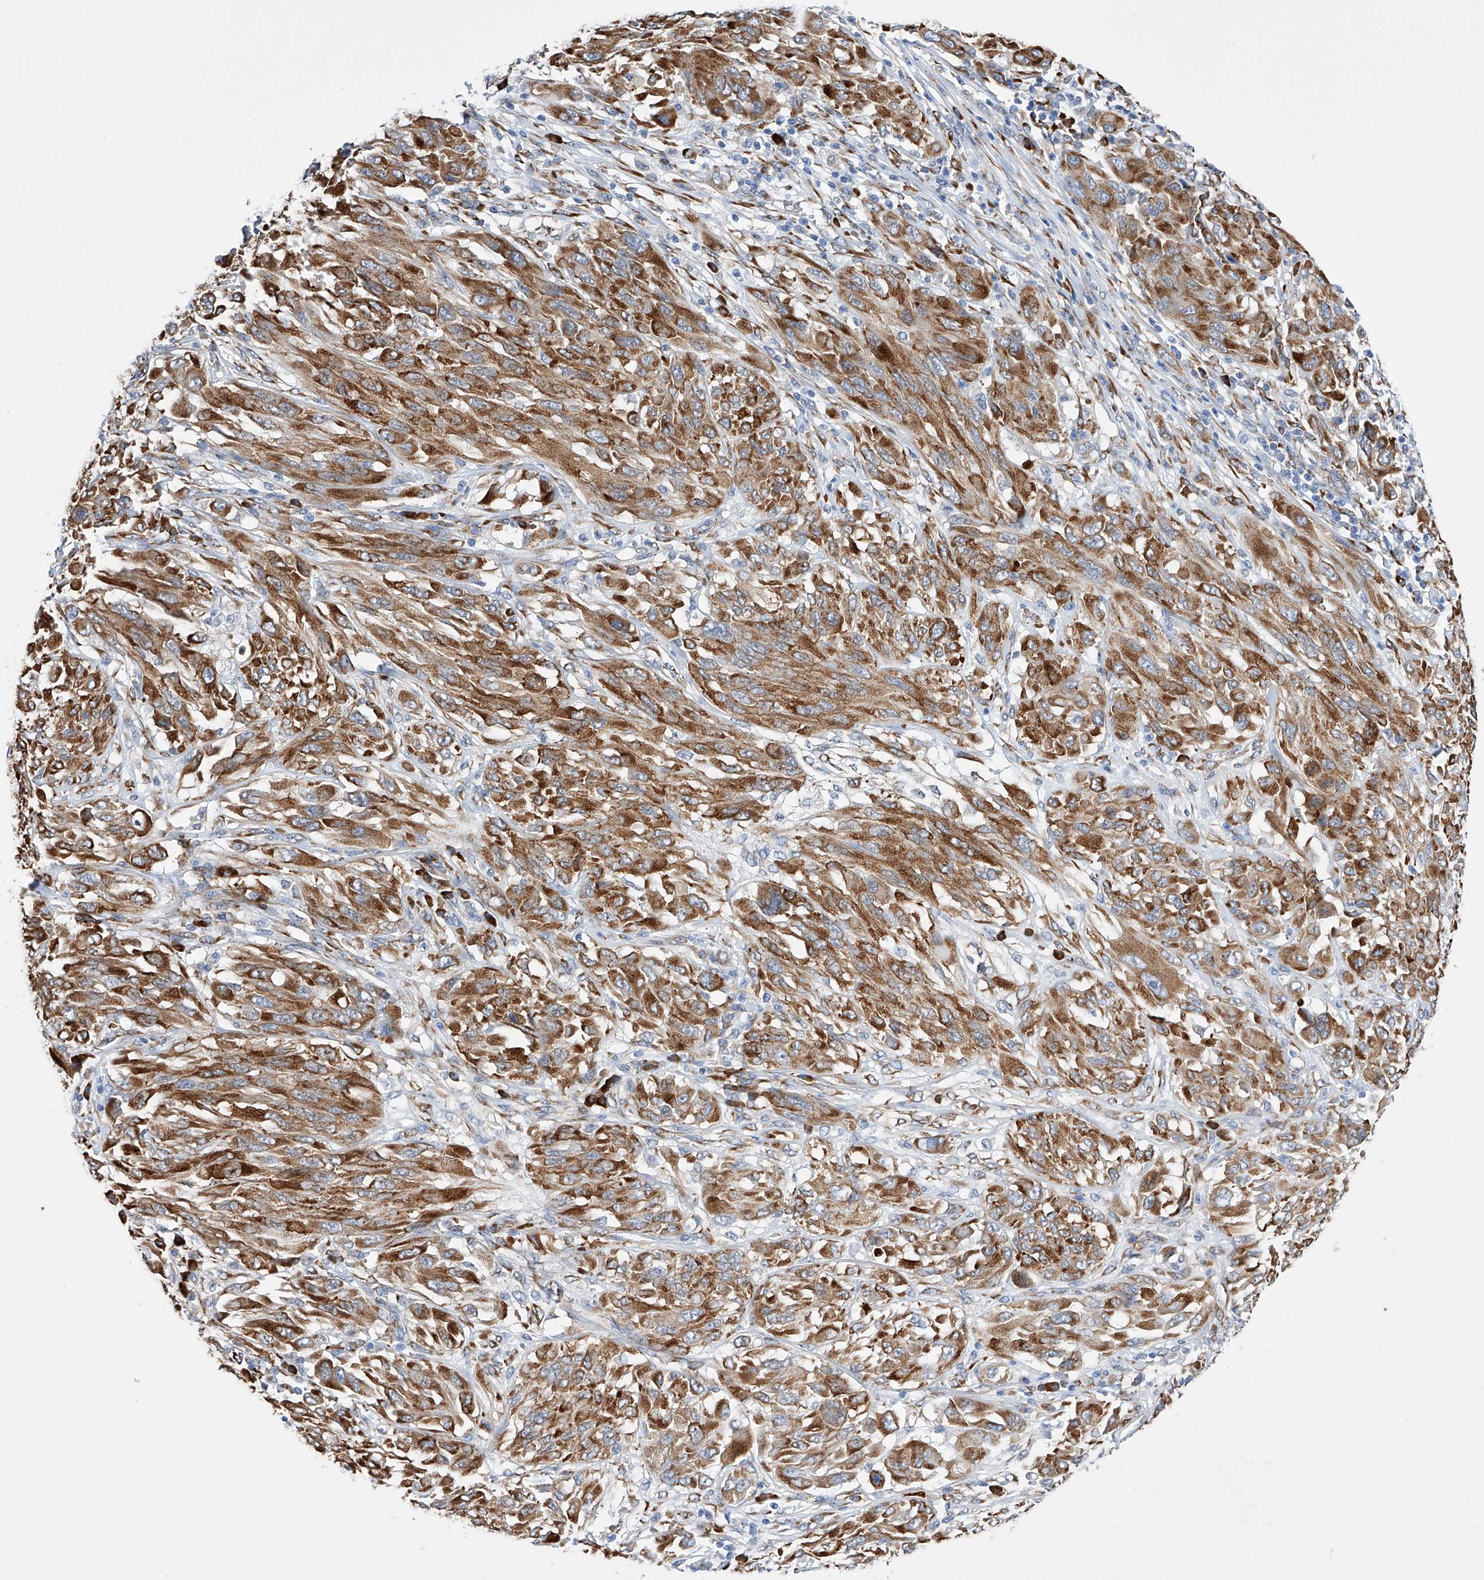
{"staining": {"intensity": "moderate", "quantity": ">75%", "location": "cytoplasmic/membranous"}, "tissue": "melanoma", "cell_type": "Tumor cells", "image_type": "cancer", "snomed": [{"axis": "morphology", "description": "Malignant melanoma, NOS"}, {"axis": "topography", "description": "Skin"}], "caption": "Moderate cytoplasmic/membranous positivity for a protein is identified in approximately >75% of tumor cells of melanoma using immunohistochemistry.", "gene": "PDIA5", "patient": {"sex": "female", "age": 91}}